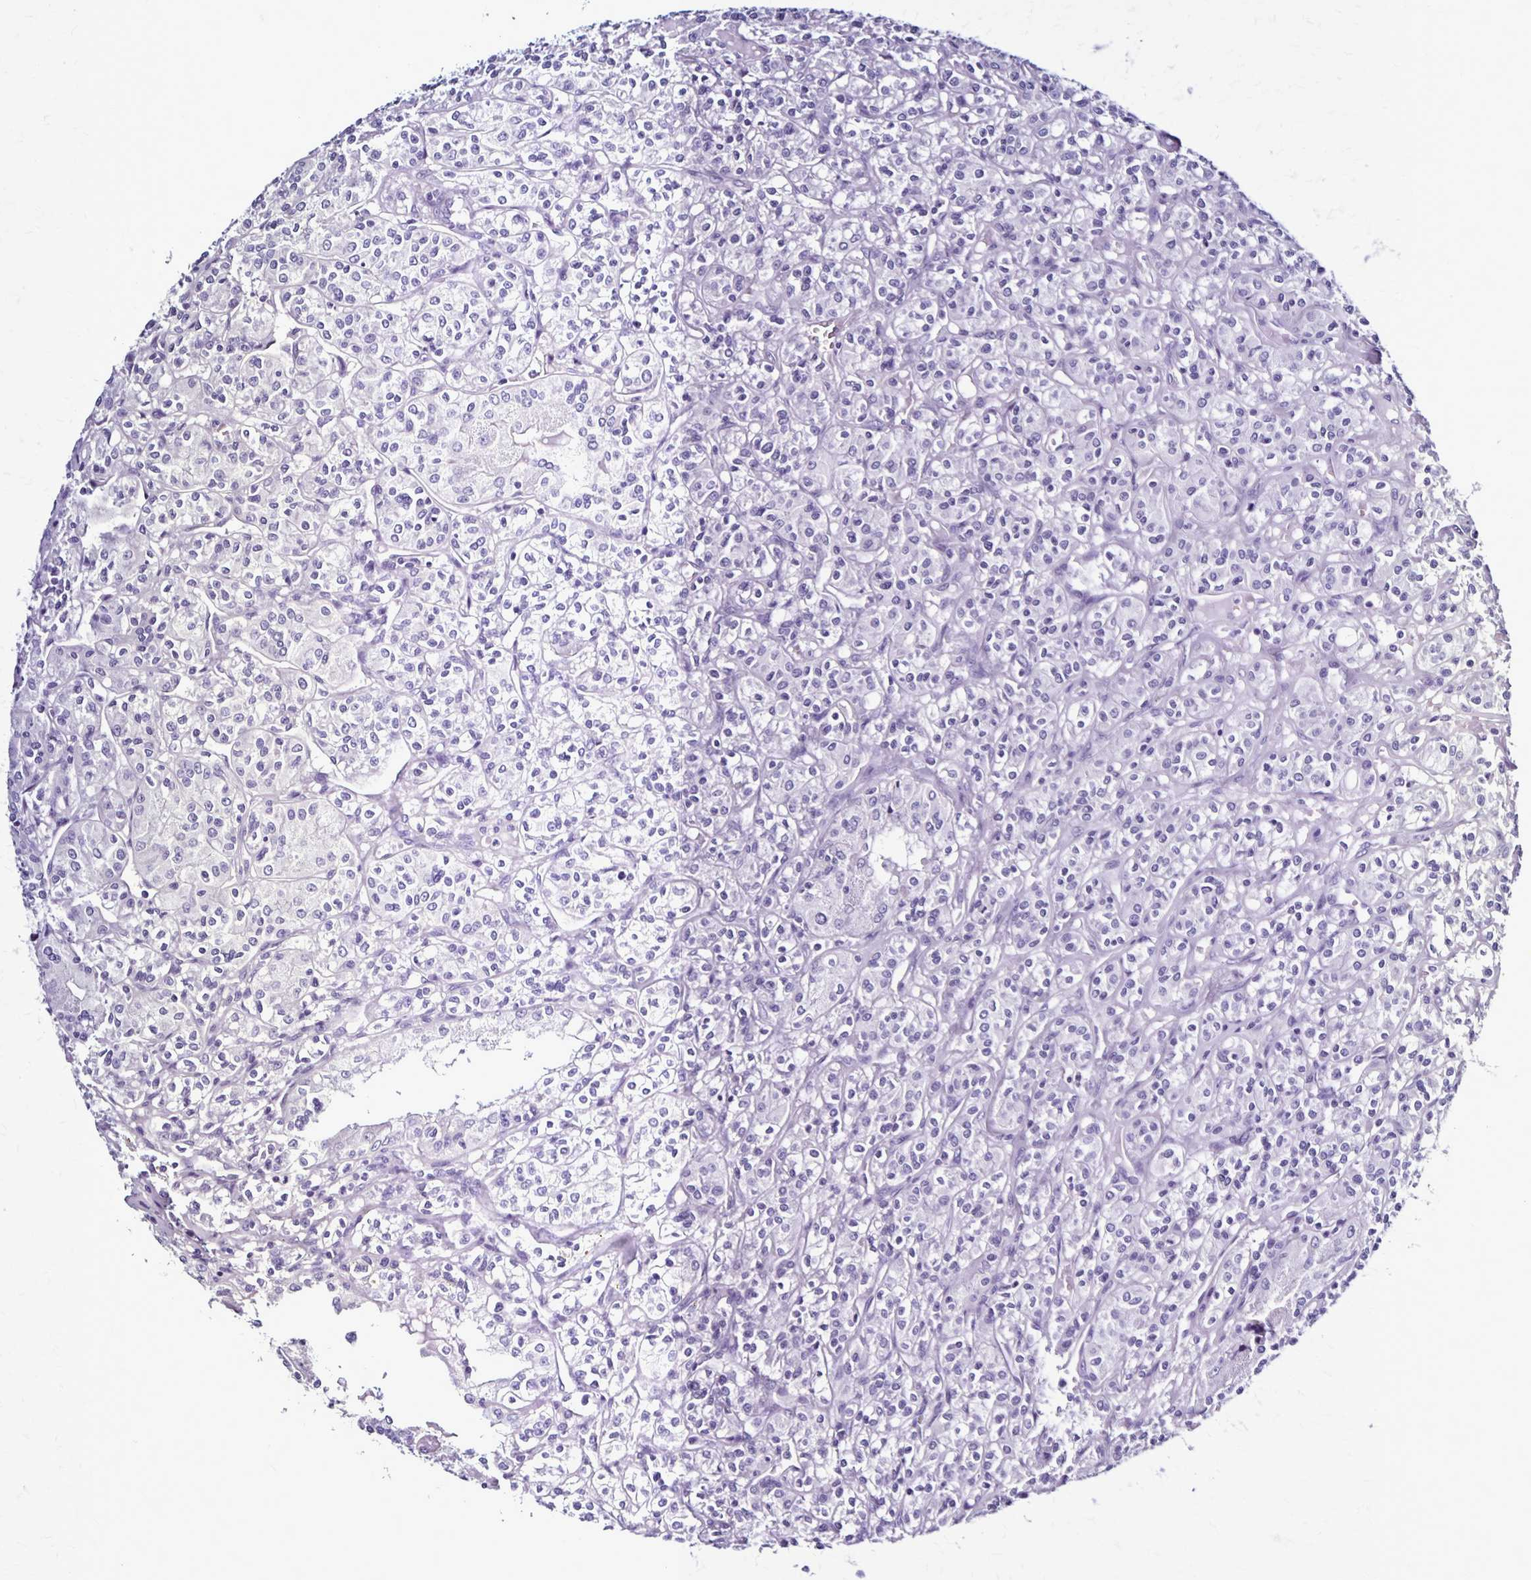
{"staining": {"intensity": "negative", "quantity": "none", "location": "none"}, "tissue": "renal cancer", "cell_type": "Tumor cells", "image_type": "cancer", "snomed": [{"axis": "morphology", "description": "Adenocarcinoma, NOS"}, {"axis": "topography", "description": "Kidney"}], "caption": "Immunohistochemical staining of human renal adenocarcinoma displays no significant positivity in tumor cells. (Brightfield microscopy of DAB (3,3'-diaminobenzidine) immunohistochemistry (IHC) at high magnification).", "gene": "PLXNA4", "patient": {"sex": "male", "age": 36}}